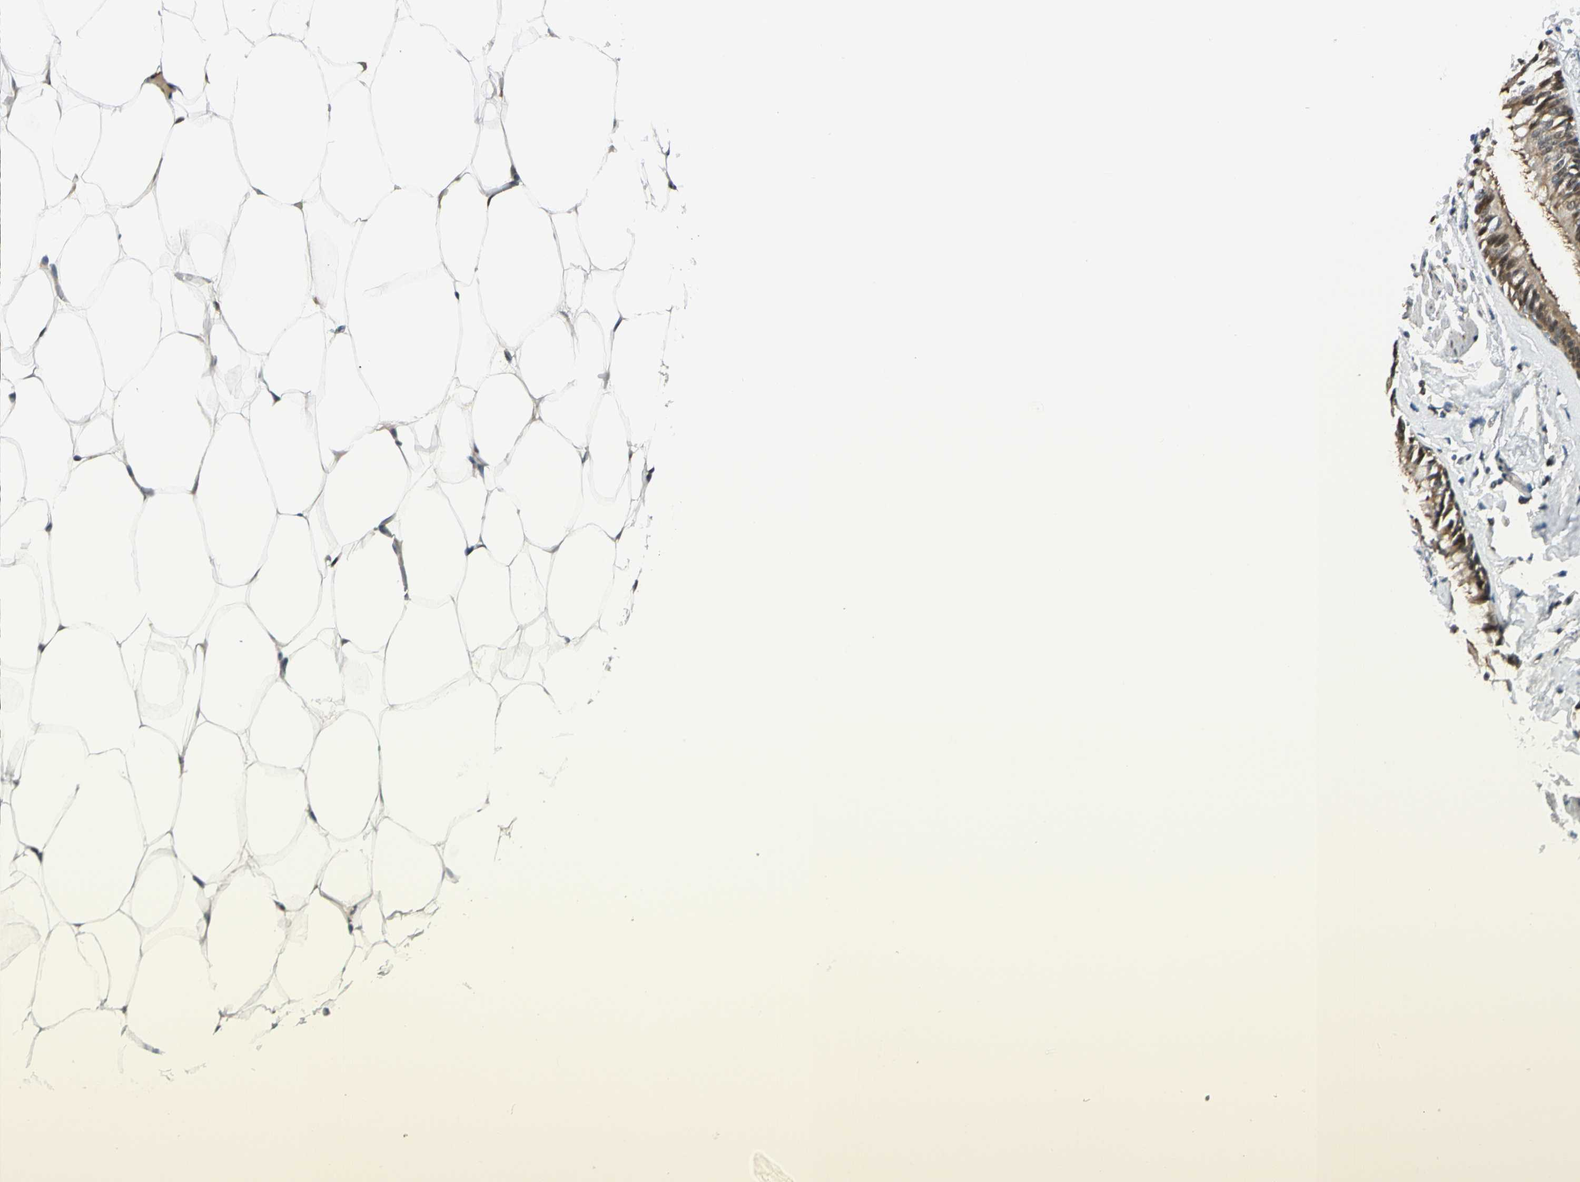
{"staining": {"intensity": "weak", "quantity": "25%-75%", "location": "cytoplasmic/membranous"}, "tissue": "adipose tissue", "cell_type": "Adipocytes", "image_type": "normal", "snomed": [{"axis": "morphology", "description": "Normal tissue, NOS"}, {"axis": "topography", "description": "Breast"}, {"axis": "topography", "description": "Adipose tissue"}], "caption": "Adipocytes reveal weak cytoplasmic/membranous expression in approximately 25%-75% of cells in benign adipose tissue. The staining was performed using DAB, with brown indicating positive protein expression. Nuclei are stained blue with hematoxylin.", "gene": "NPDC1", "patient": {"sex": "female", "age": 25}}